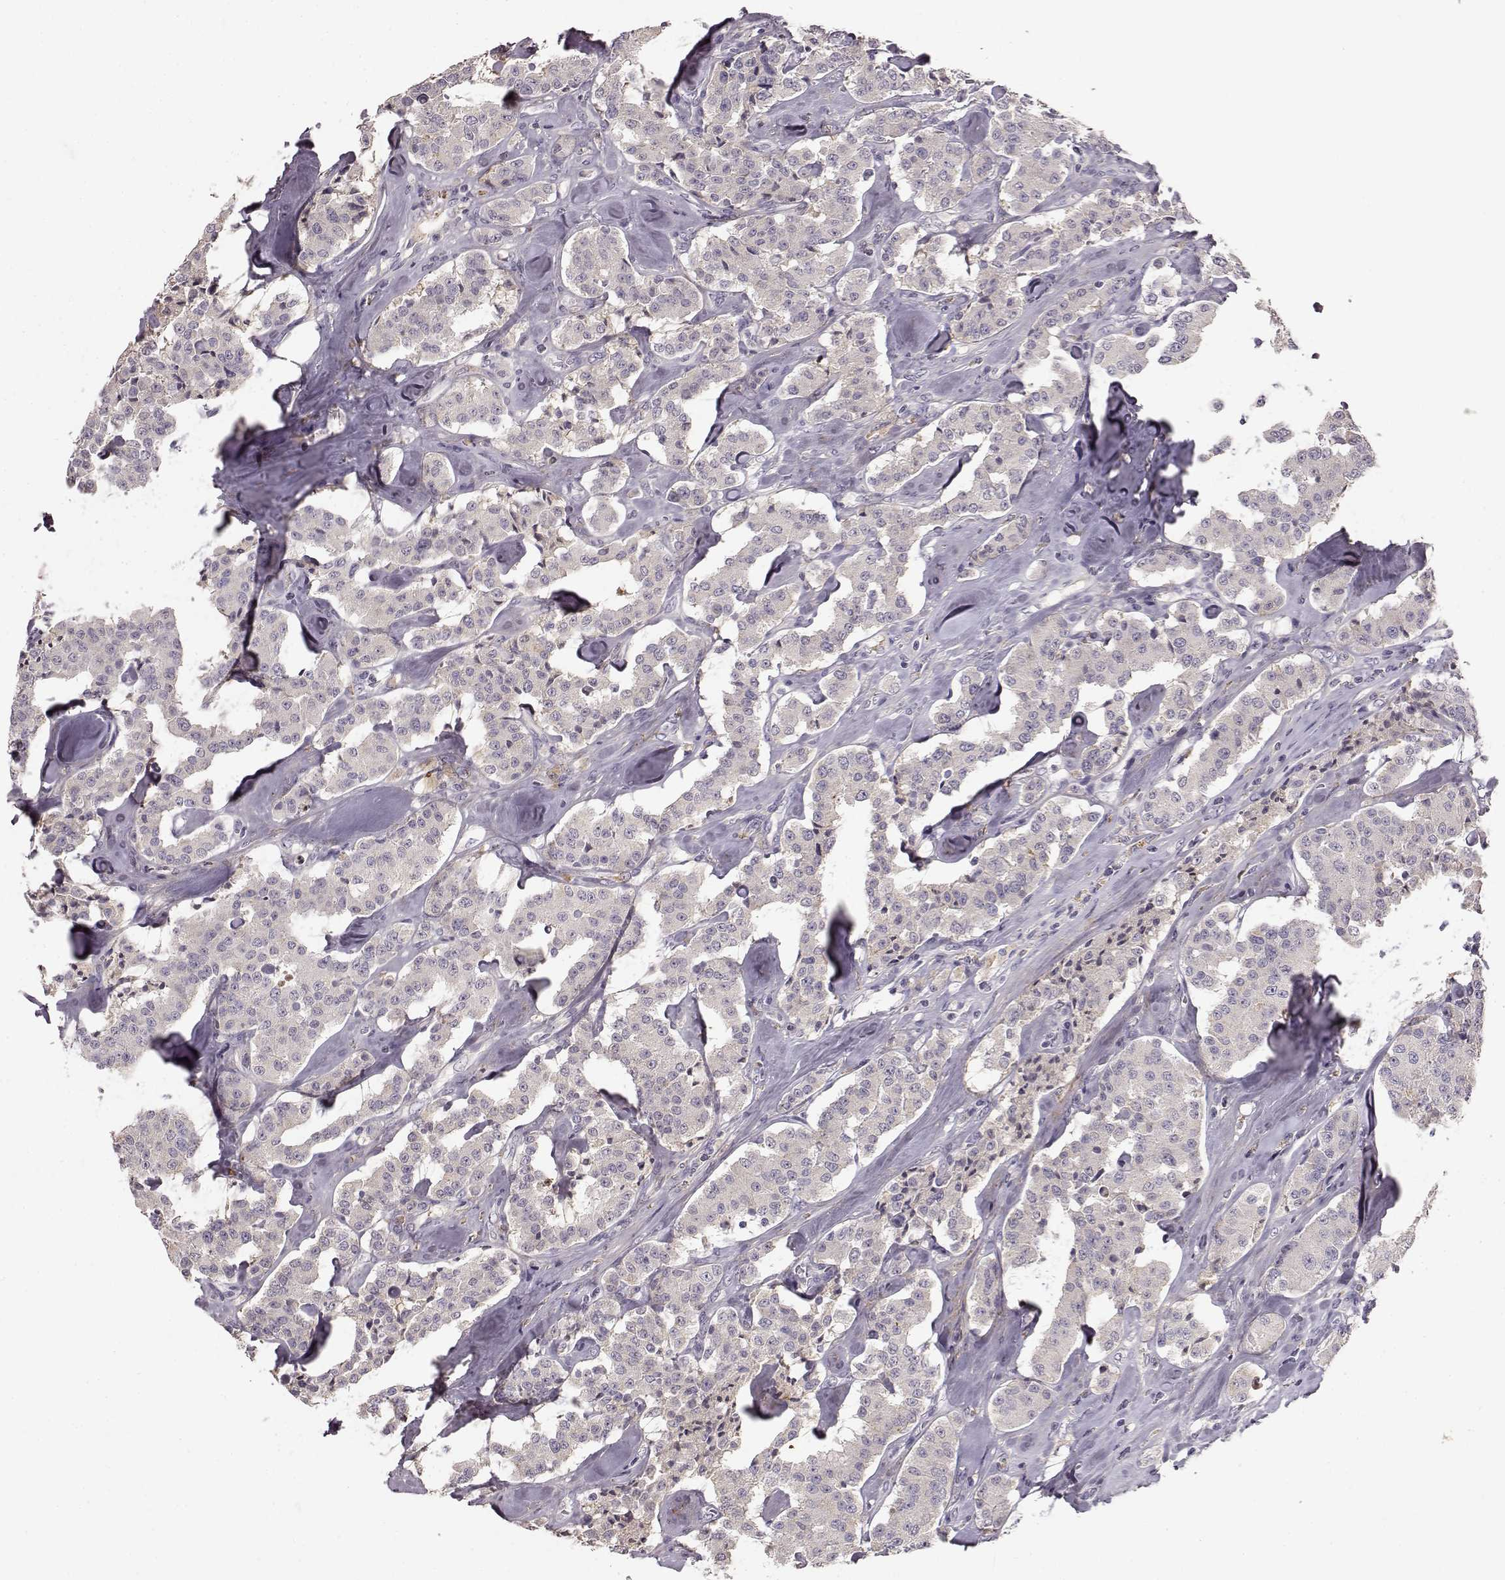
{"staining": {"intensity": "negative", "quantity": "none", "location": "none"}, "tissue": "carcinoid", "cell_type": "Tumor cells", "image_type": "cancer", "snomed": [{"axis": "morphology", "description": "Carcinoid, malignant, NOS"}, {"axis": "topography", "description": "Pancreas"}], "caption": "DAB (3,3'-diaminobenzidine) immunohistochemical staining of human carcinoid (malignant) exhibits no significant positivity in tumor cells.", "gene": "YJEFN3", "patient": {"sex": "male", "age": 41}}